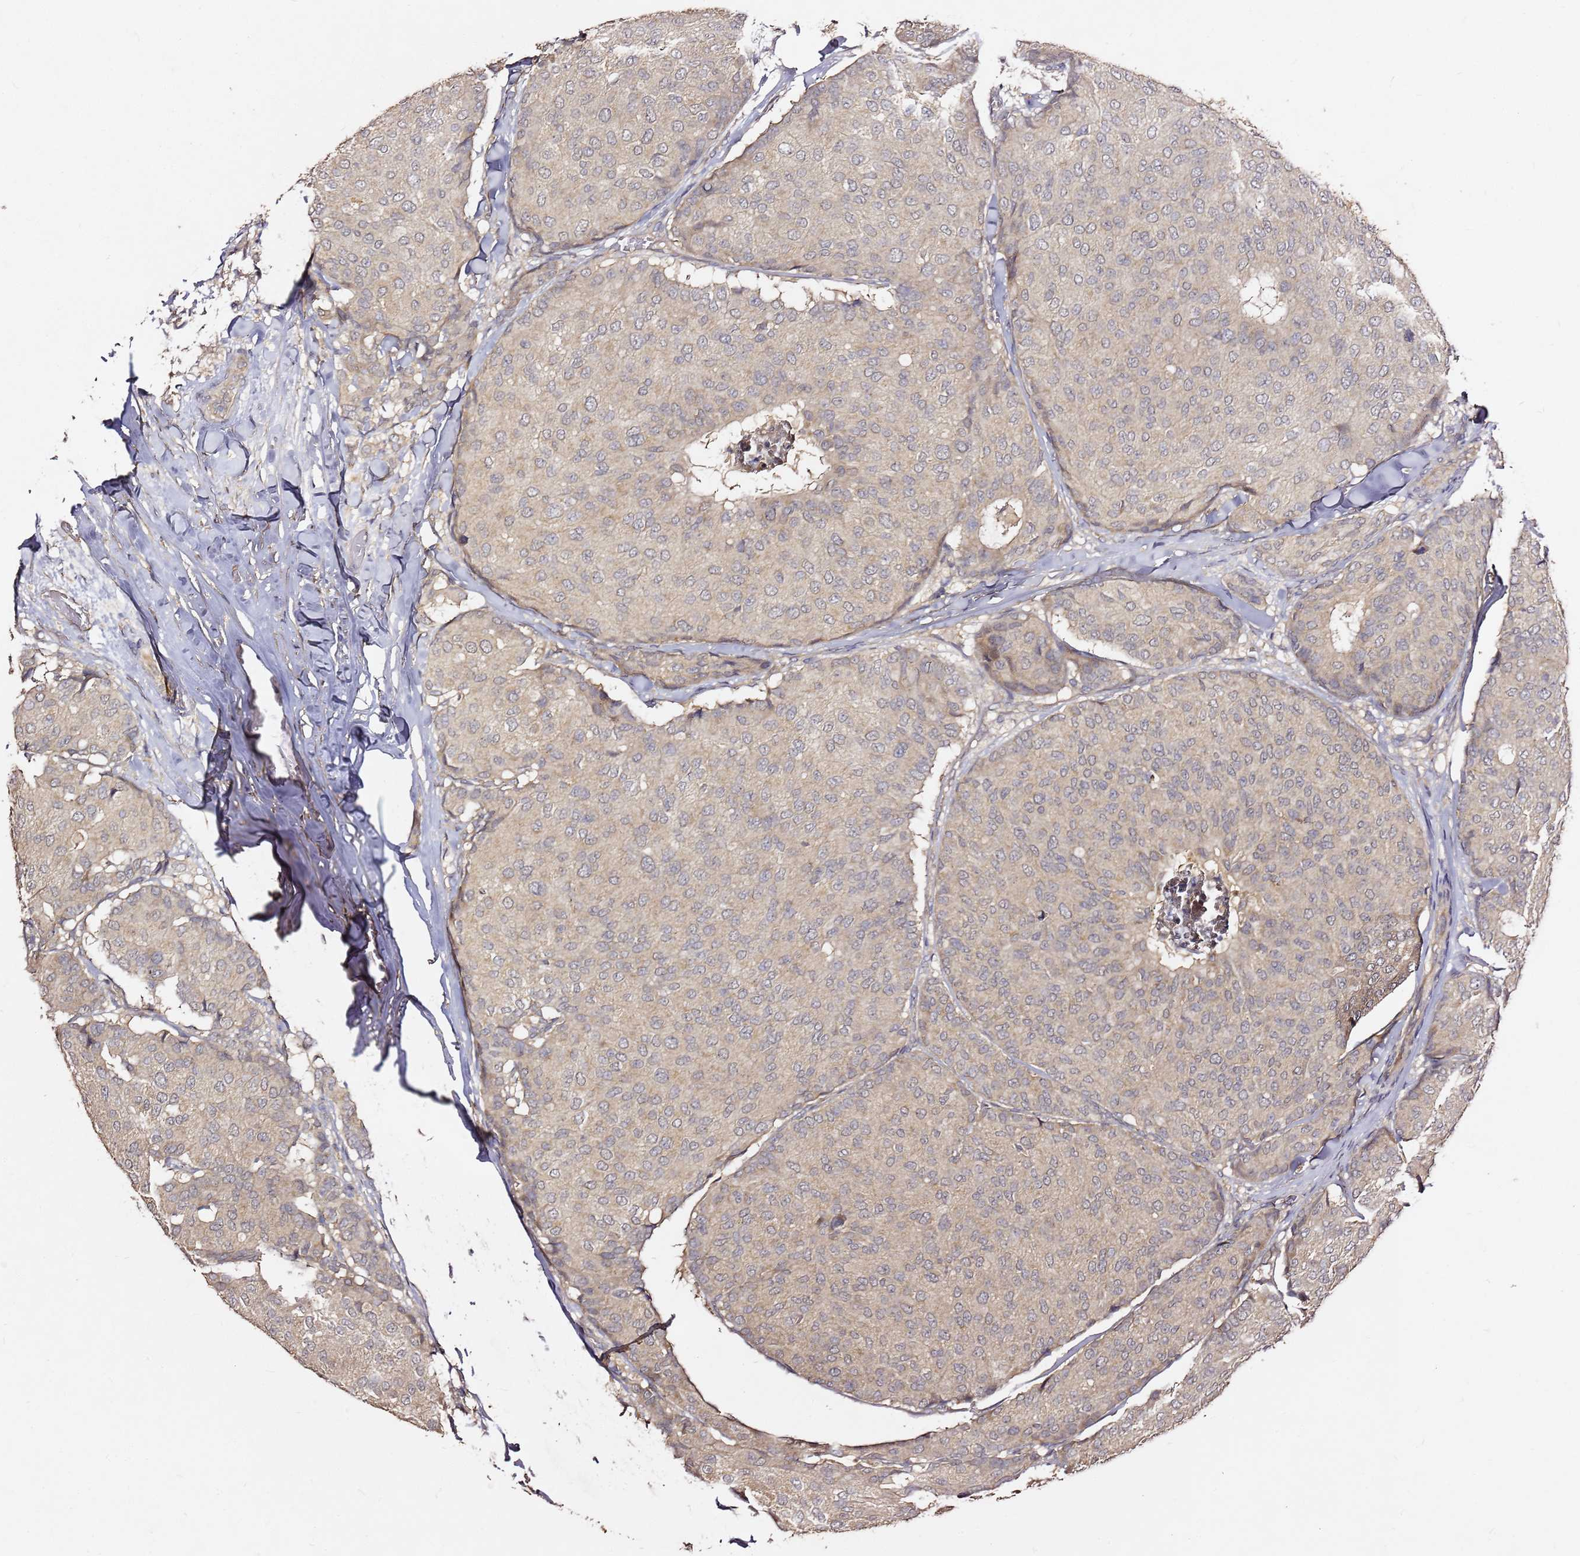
{"staining": {"intensity": "negative", "quantity": "none", "location": "none"}, "tissue": "breast cancer", "cell_type": "Tumor cells", "image_type": "cancer", "snomed": [{"axis": "morphology", "description": "Duct carcinoma"}, {"axis": "topography", "description": "Breast"}], "caption": "Breast cancer stained for a protein using immunohistochemistry (IHC) demonstrates no positivity tumor cells.", "gene": "C6orf136", "patient": {"sex": "female", "age": 75}}